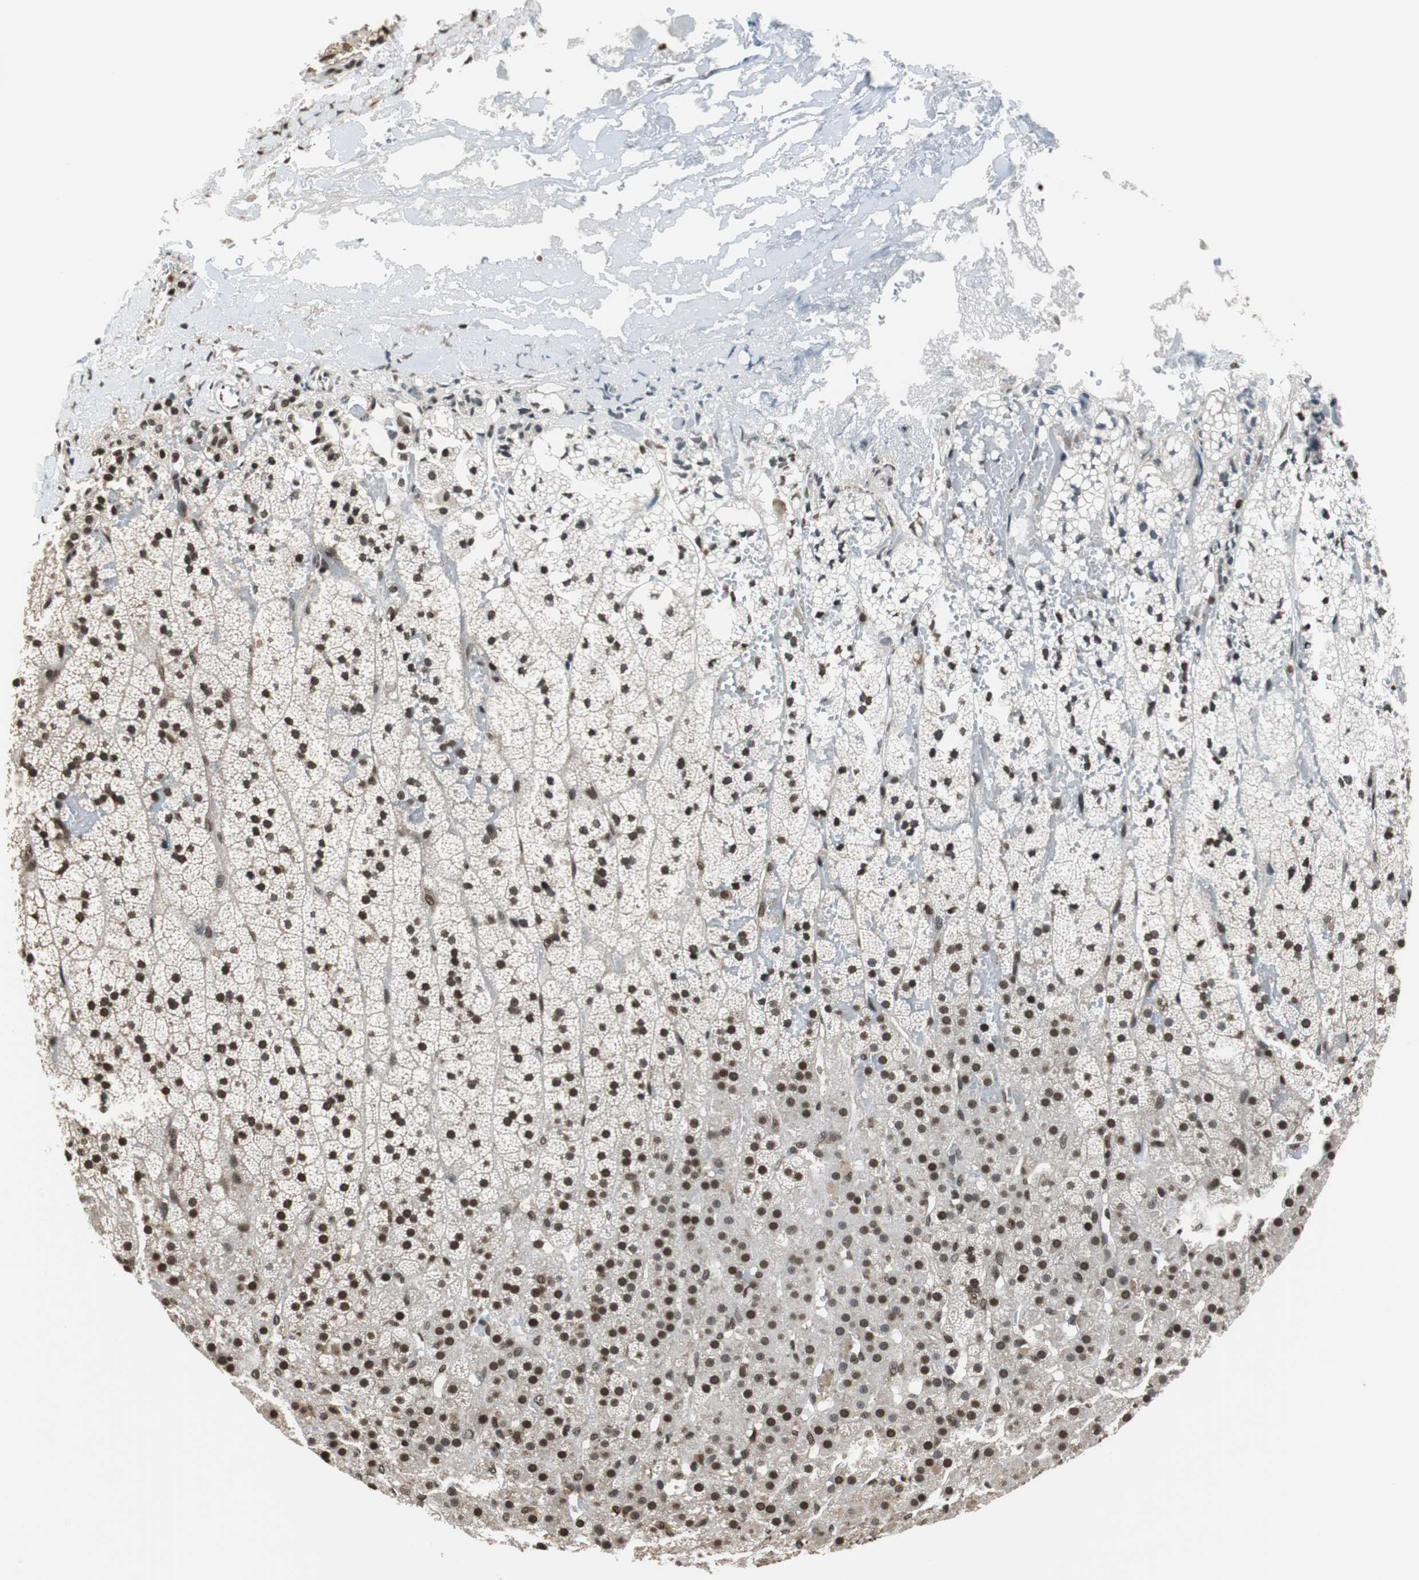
{"staining": {"intensity": "moderate", "quantity": ">75%", "location": "nuclear"}, "tissue": "adrenal gland", "cell_type": "Glandular cells", "image_type": "normal", "snomed": [{"axis": "morphology", "description": "Normal tissue, NOS"}, {"axis": "topography", "description": "Adrenal gland"}], "caption": "DAB (3,3'-diaminobenzidine) immunohistochemical staining of unremarkable adrenal gland exhibits moderate nuclear protein staining in about >75% of glandular cells.", "gene": "REST", "patient": {"sex": "male", "age": 35}}